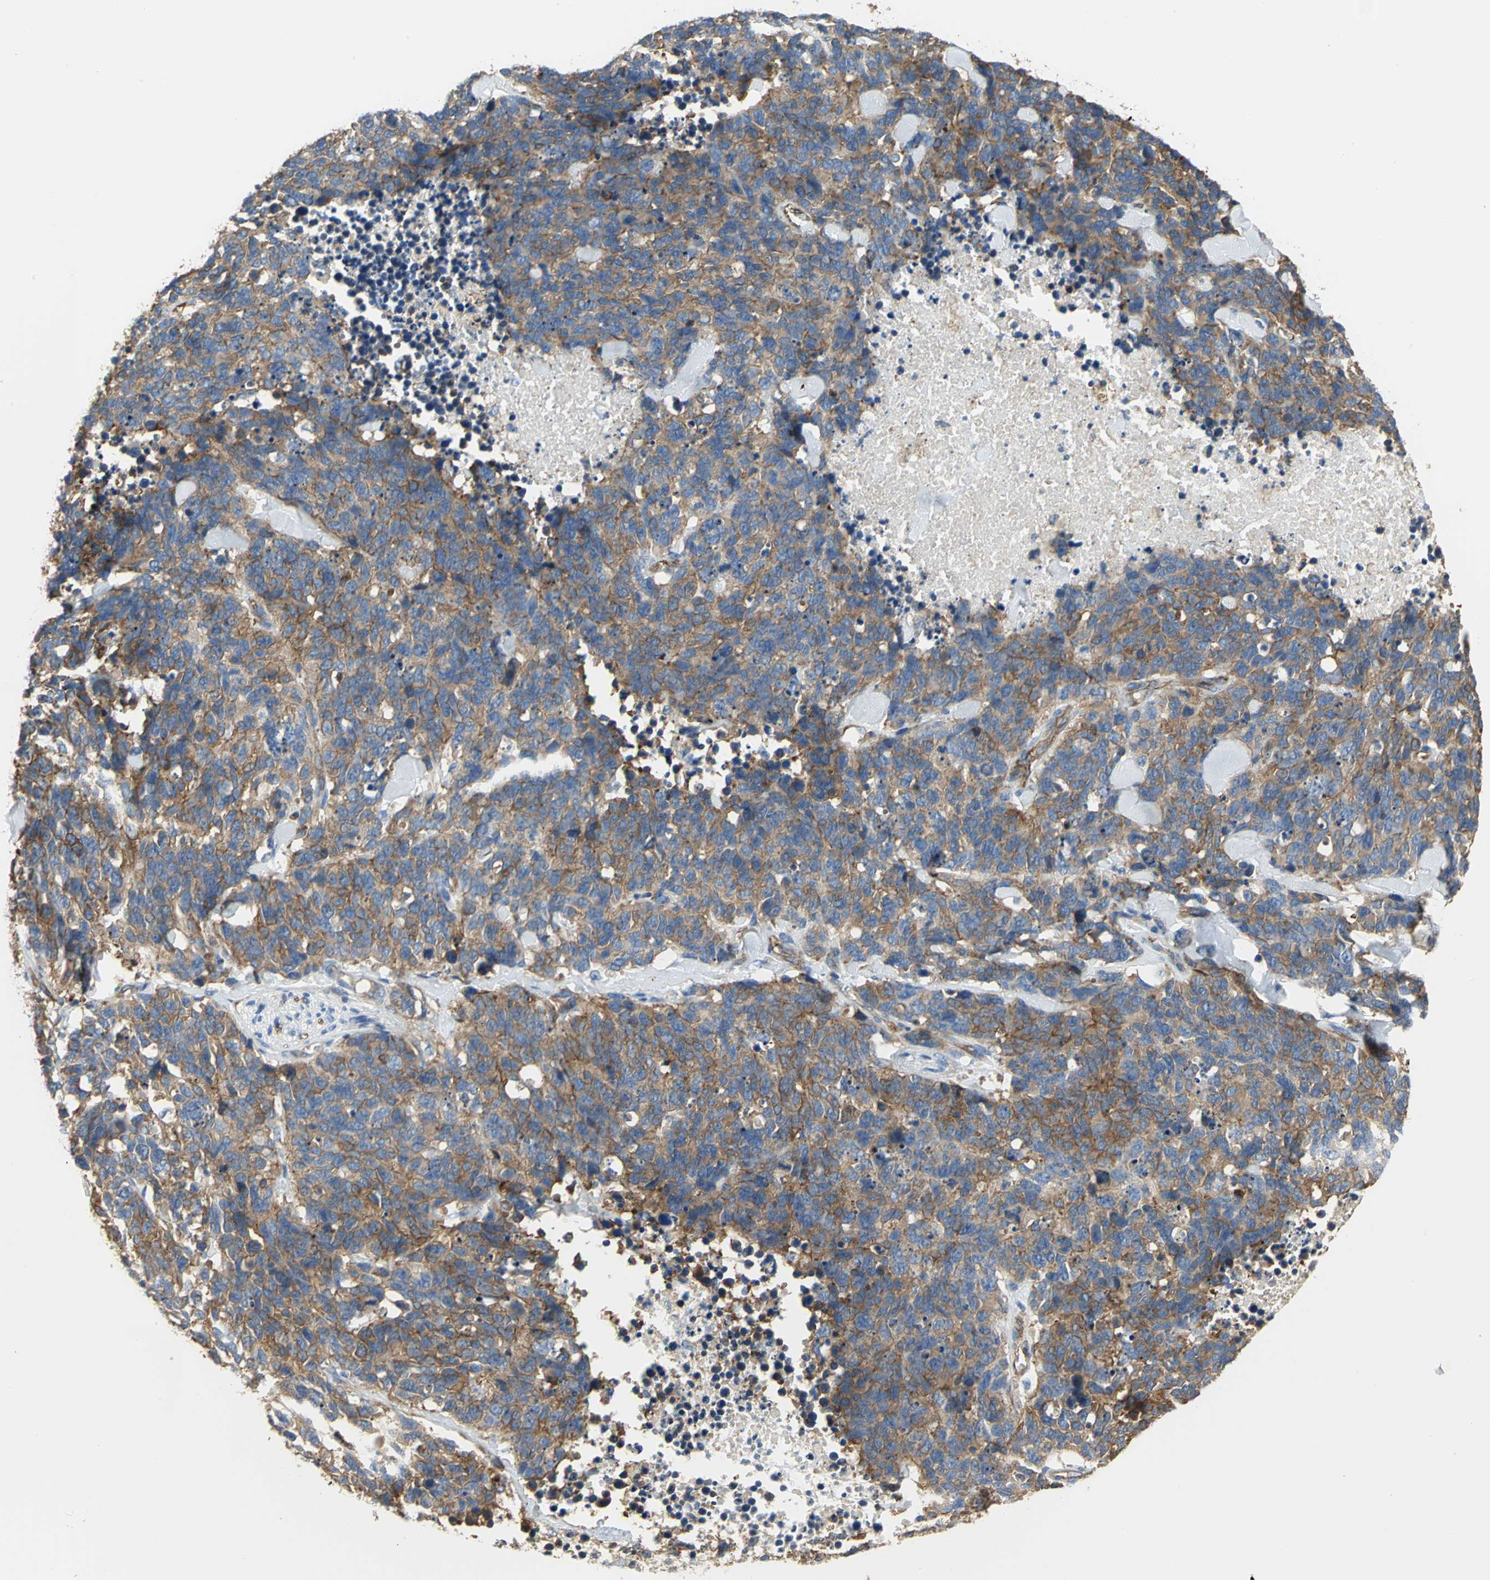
{"staining": {"intensity": "strong", "quantity": ">75%", "location": "cytoplasmic/membranous"}, "tissue": "lung cancer", "cell_type": "Tumor cells", "image_type": "cancer", "snomed": [{"axis": "morphology", "description": "Neoplasm, malignant, NOS"}, {"axis": "topography", "description": "Lung"}], "caption": "Tumor cells demonstrate strong cytoplasmic/membranous expression in approximately >75% of cells in lung cancer.", "gene": "FLNB", "patient": {"sex": "female", "age": 58}}